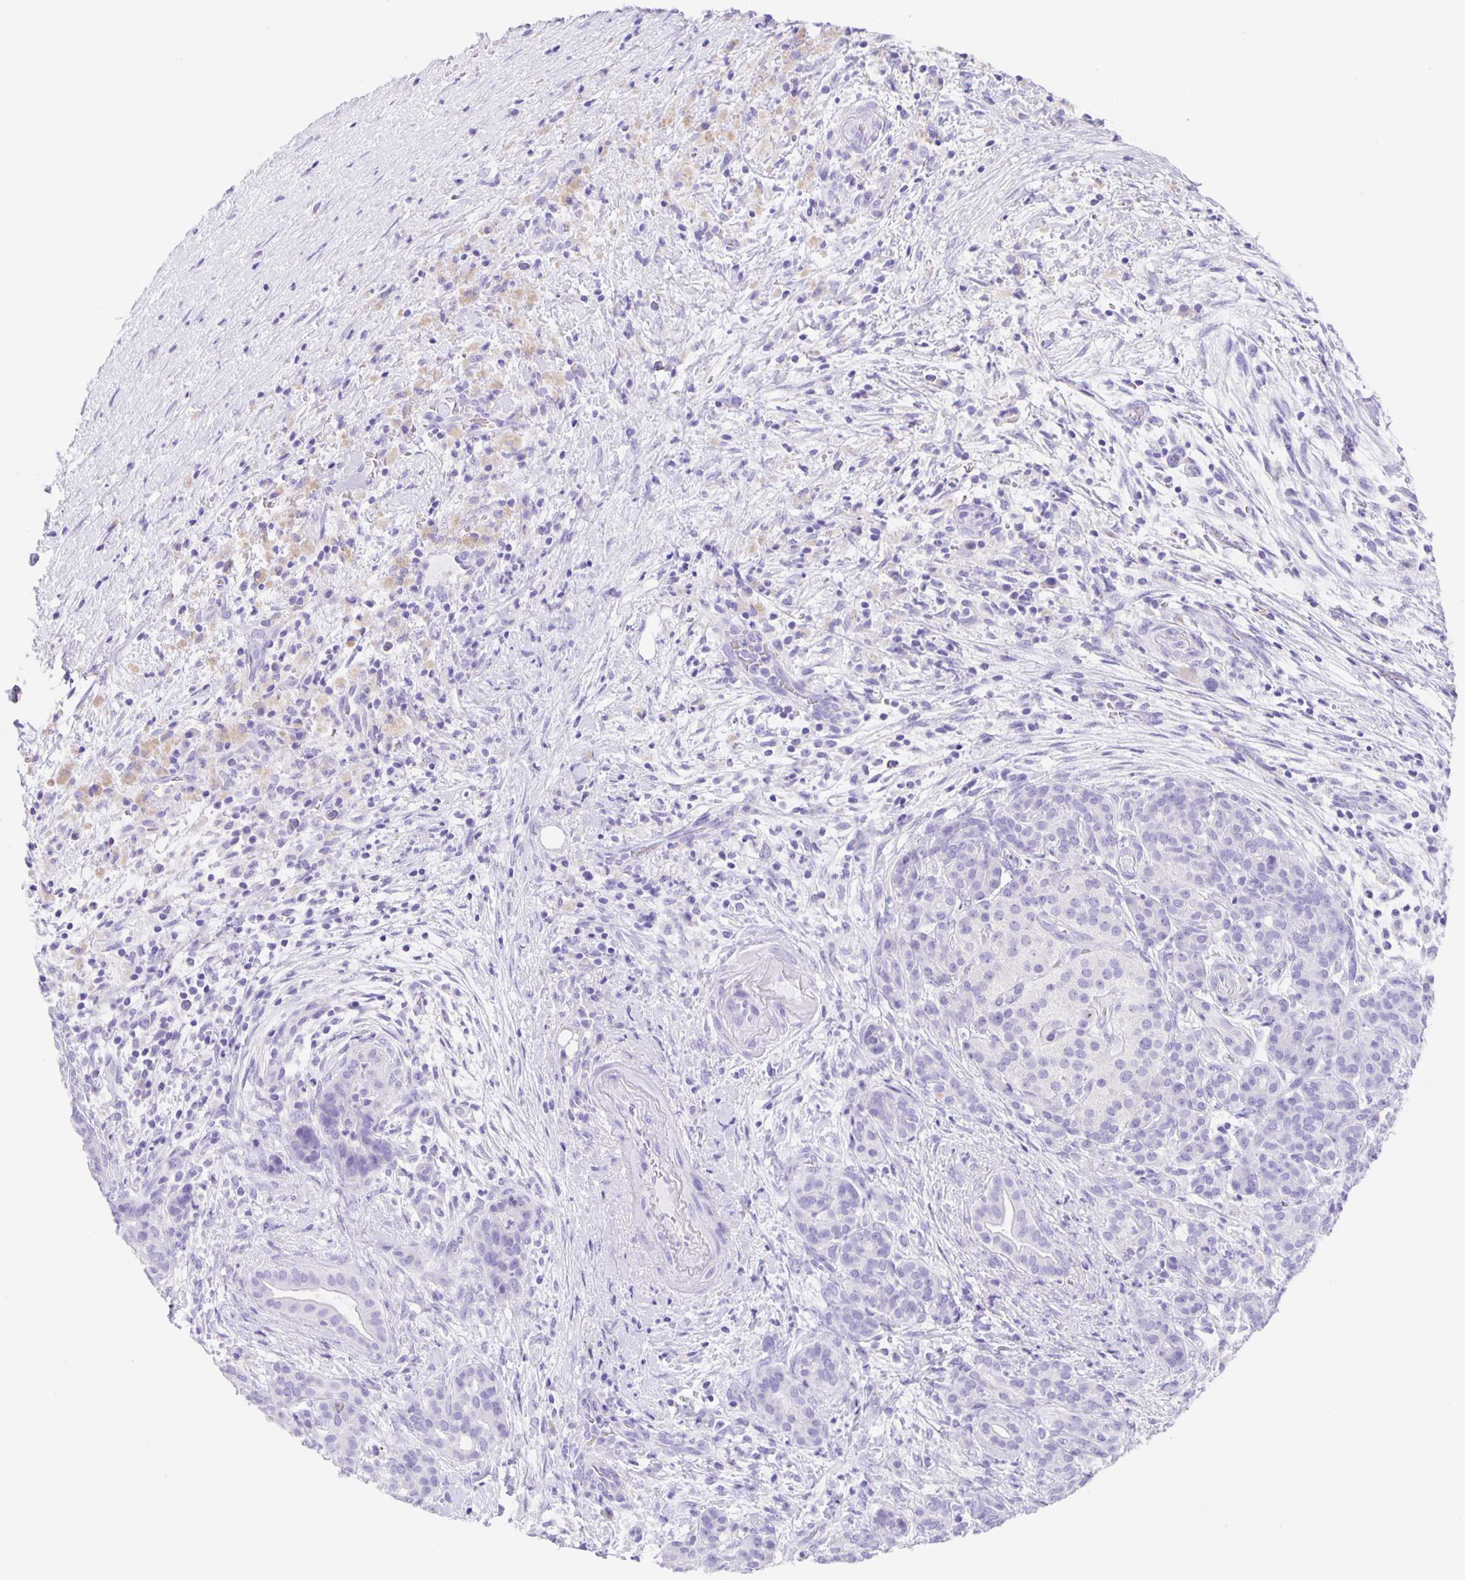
{"staining": {"intensity": "negative", "quantity": "none", "location": "none"}, "tissue": "pancreatic cancer", "cell_type": "Tumor cells", "image_type": "cancer", "snomed": [{"axis": "morphology", "description": "Adenocarcinoma, NOS"}, {"axis": "topography", "description": "Pancreas"}], "caption": "An immunohistochemistry micrograph of pancreatic cancer is shown. There is no staining in tumor cells of pancreatic cancer.", "gene": "GUCA2A", "patient": {"sex": "male", "age": 44}}